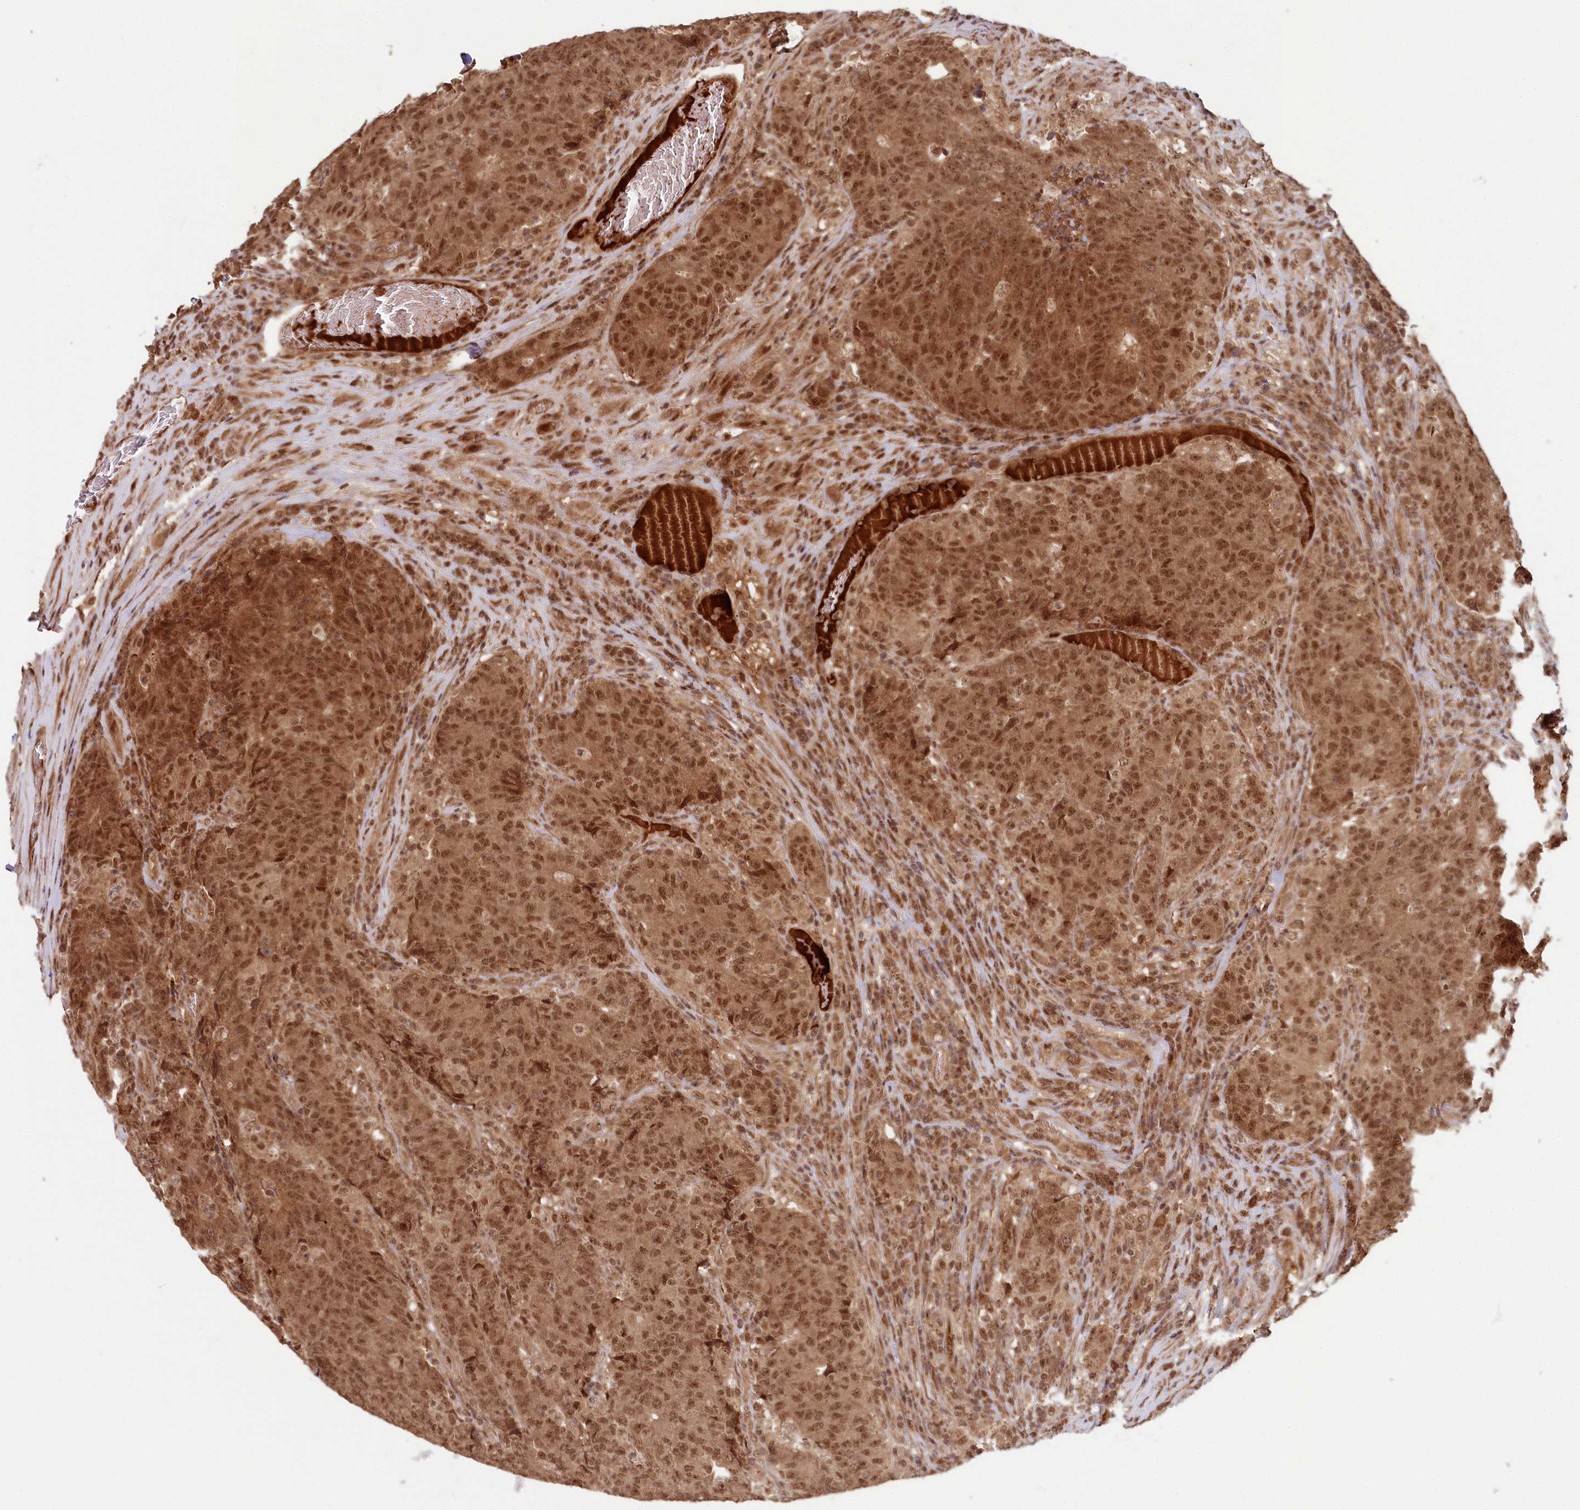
{"staining": {"intensity": "moderate", "quantity": ">75%", "location": "cytoplasmic/membranous,nuclear"}, "tissue": "colorectal cancer", "cell_type": "Tumor cells", "image_type": "cancer", "snomed": [{"axis": "morphology", "description": "Adenocarcinoma, NOS"}, {"axis": "topography", "description": "Colon"}], "caption": "Human colorectal cancer (adenocarcinoma) stained with a protein marker shows moderate staining in tumor cells.", "gene": "WAPL", "patient": {"sex": "female", "age": 75}}